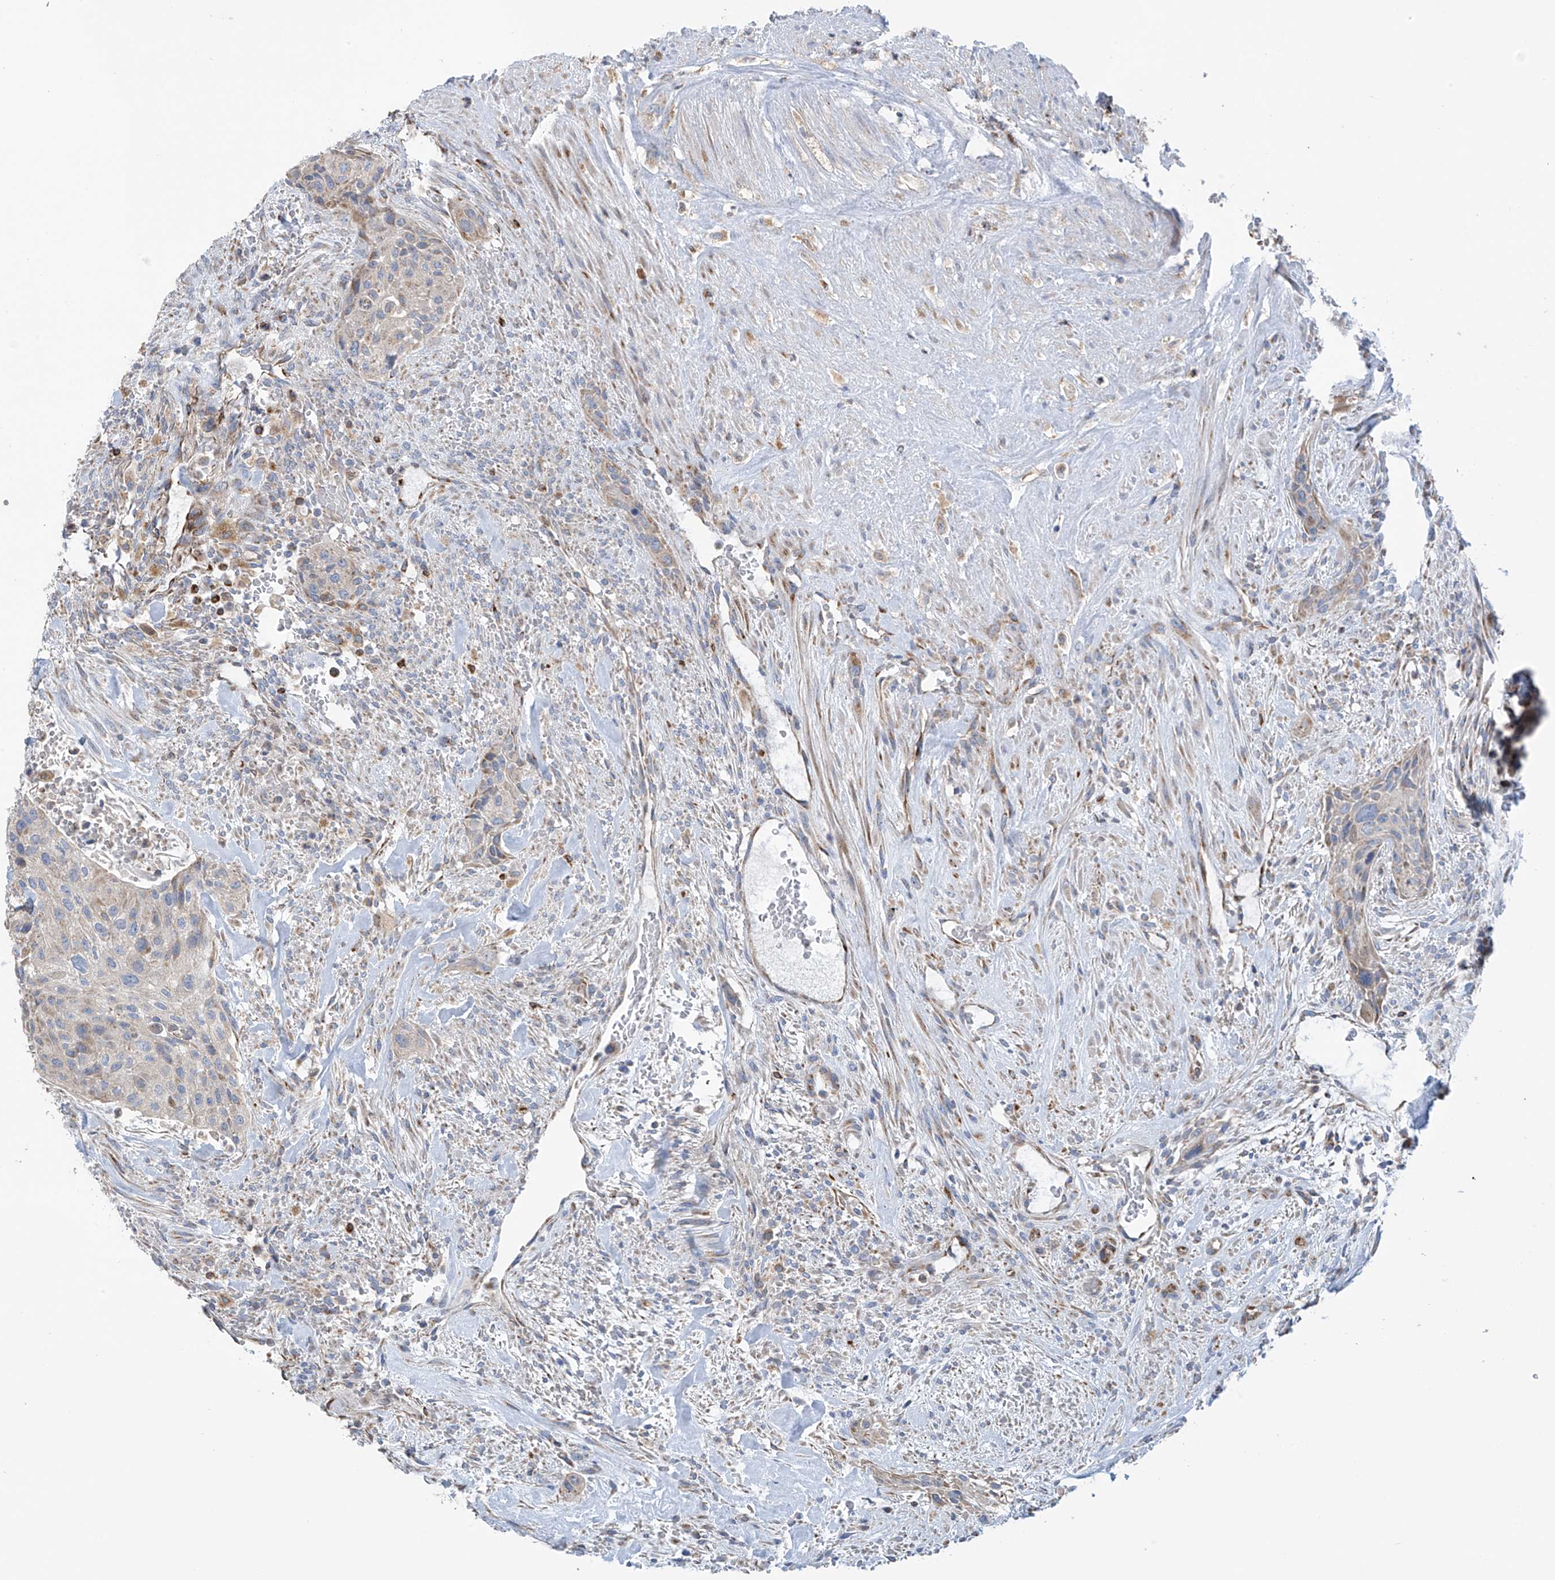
{"staining": {"intensity": "weak", "quantity": "<25%", "location": "cytoplasmic/membranous"}, "tissue": "urothelial cancer", "cell_type": "Tumor cells", "image_type": "cancer", "snomed": [{"axis": "morphology", "description": "Urothelial carcinoma, High grade"}, {"axis": "topography", "description": "Urinary bladder"}], "caption": "High magnification brightfield microscopy of urothelial cancer stained with DAB (3,3'-diaminobenzidine) (brown) and counterstained with hematoxylin (blue): tumor cells show no significant positivity.", "gene": "EIF5B", "patient": {"sex": "male", "age": 35}}